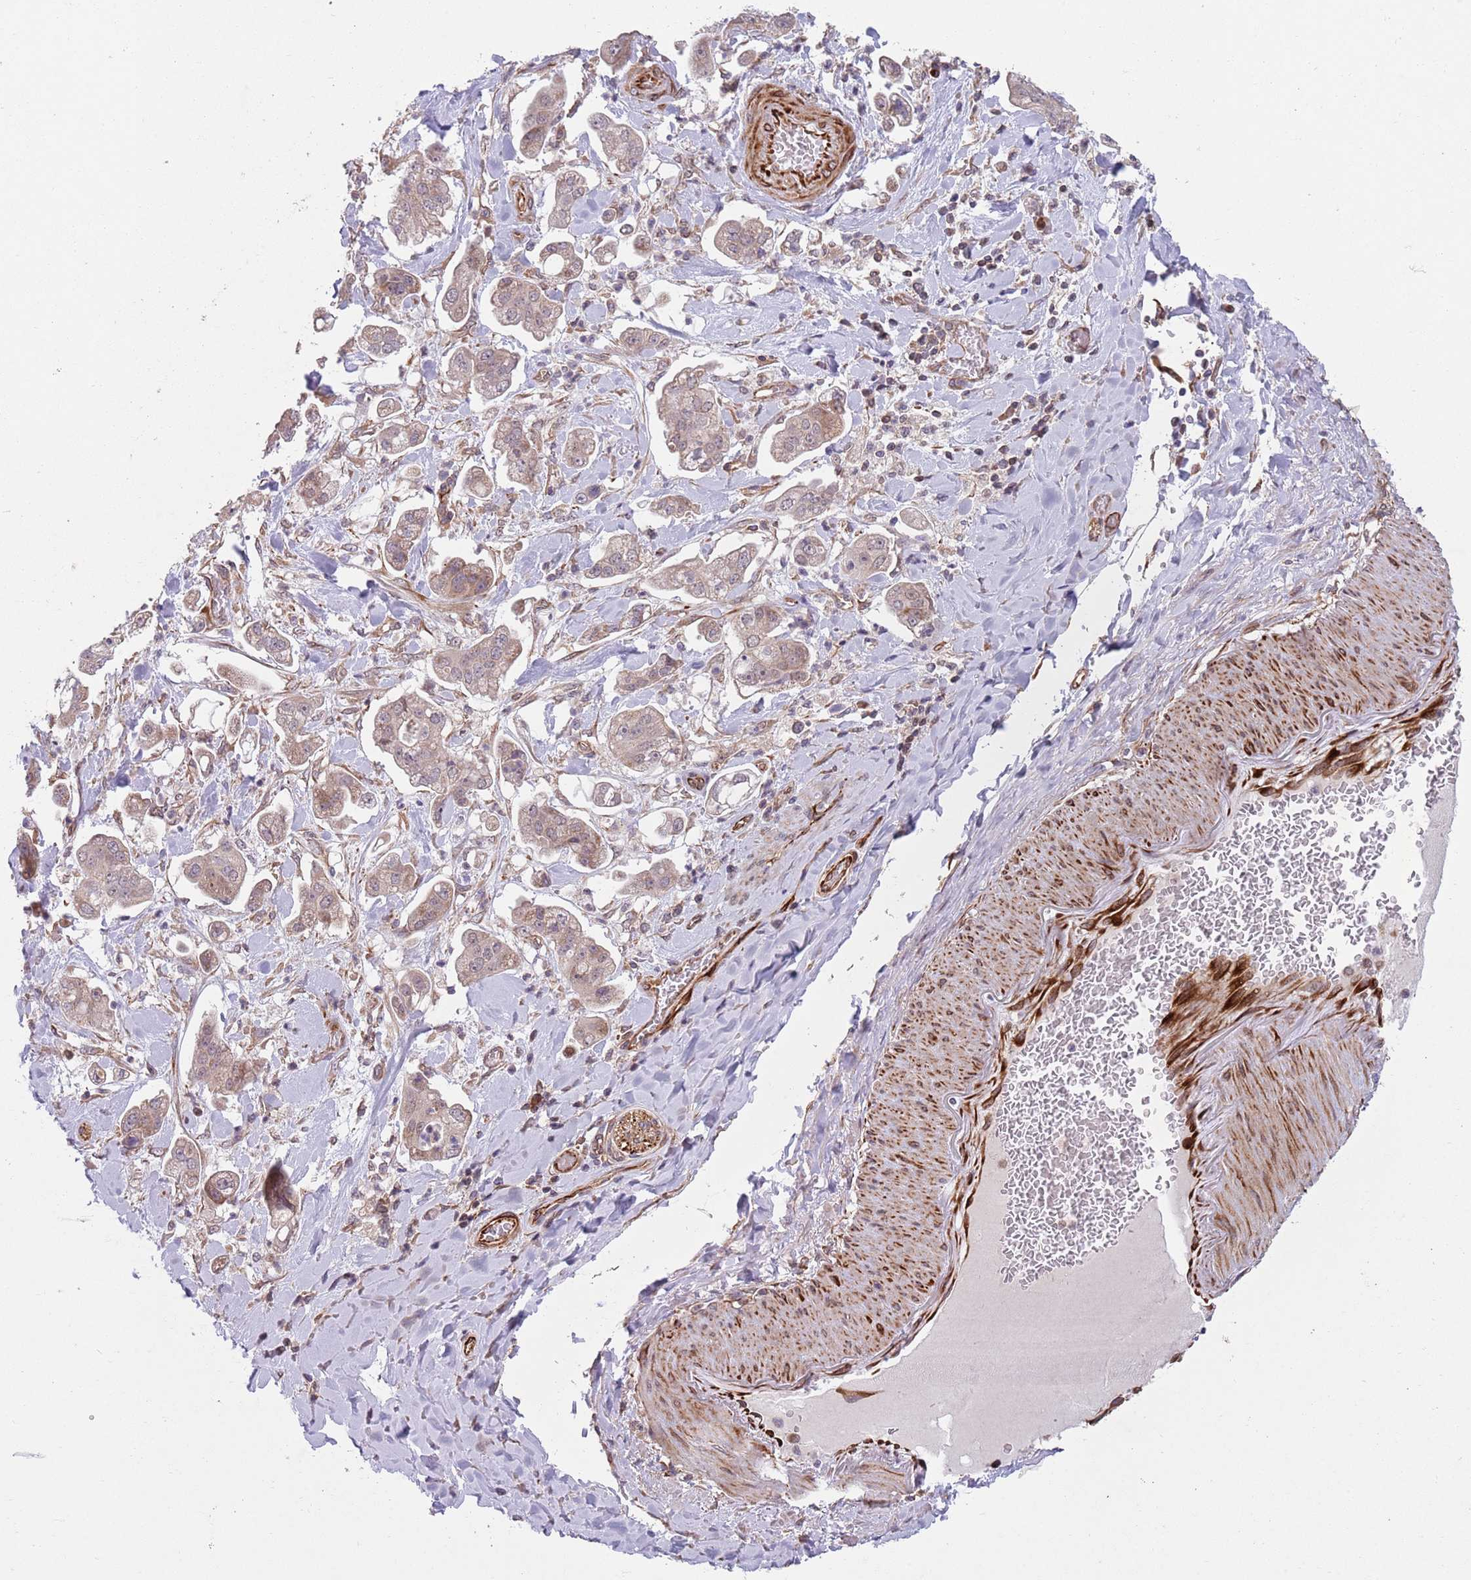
{"staining": {"intensity": "weak", "quantity": "25%-75%", "location": "nuclear"}, "tissue": "stomach cancer", "cell_type": "Tumor cells", "image_type": "cancer", "snomed": [{"axis": "morphology", "description": "Adenocarcinoma, NOS"}, {"axis": "topography", "description": "Stomach"}], "caption": "Tumor cells demonstrate low levels of weak nuclear positivity in about 25%-75% of cells in stomach adenocarcinoma. (IHC, brightfield microscopy, high magnification).", "gene": "CHD9", "patient": {"sex": "male", "age": 62}}